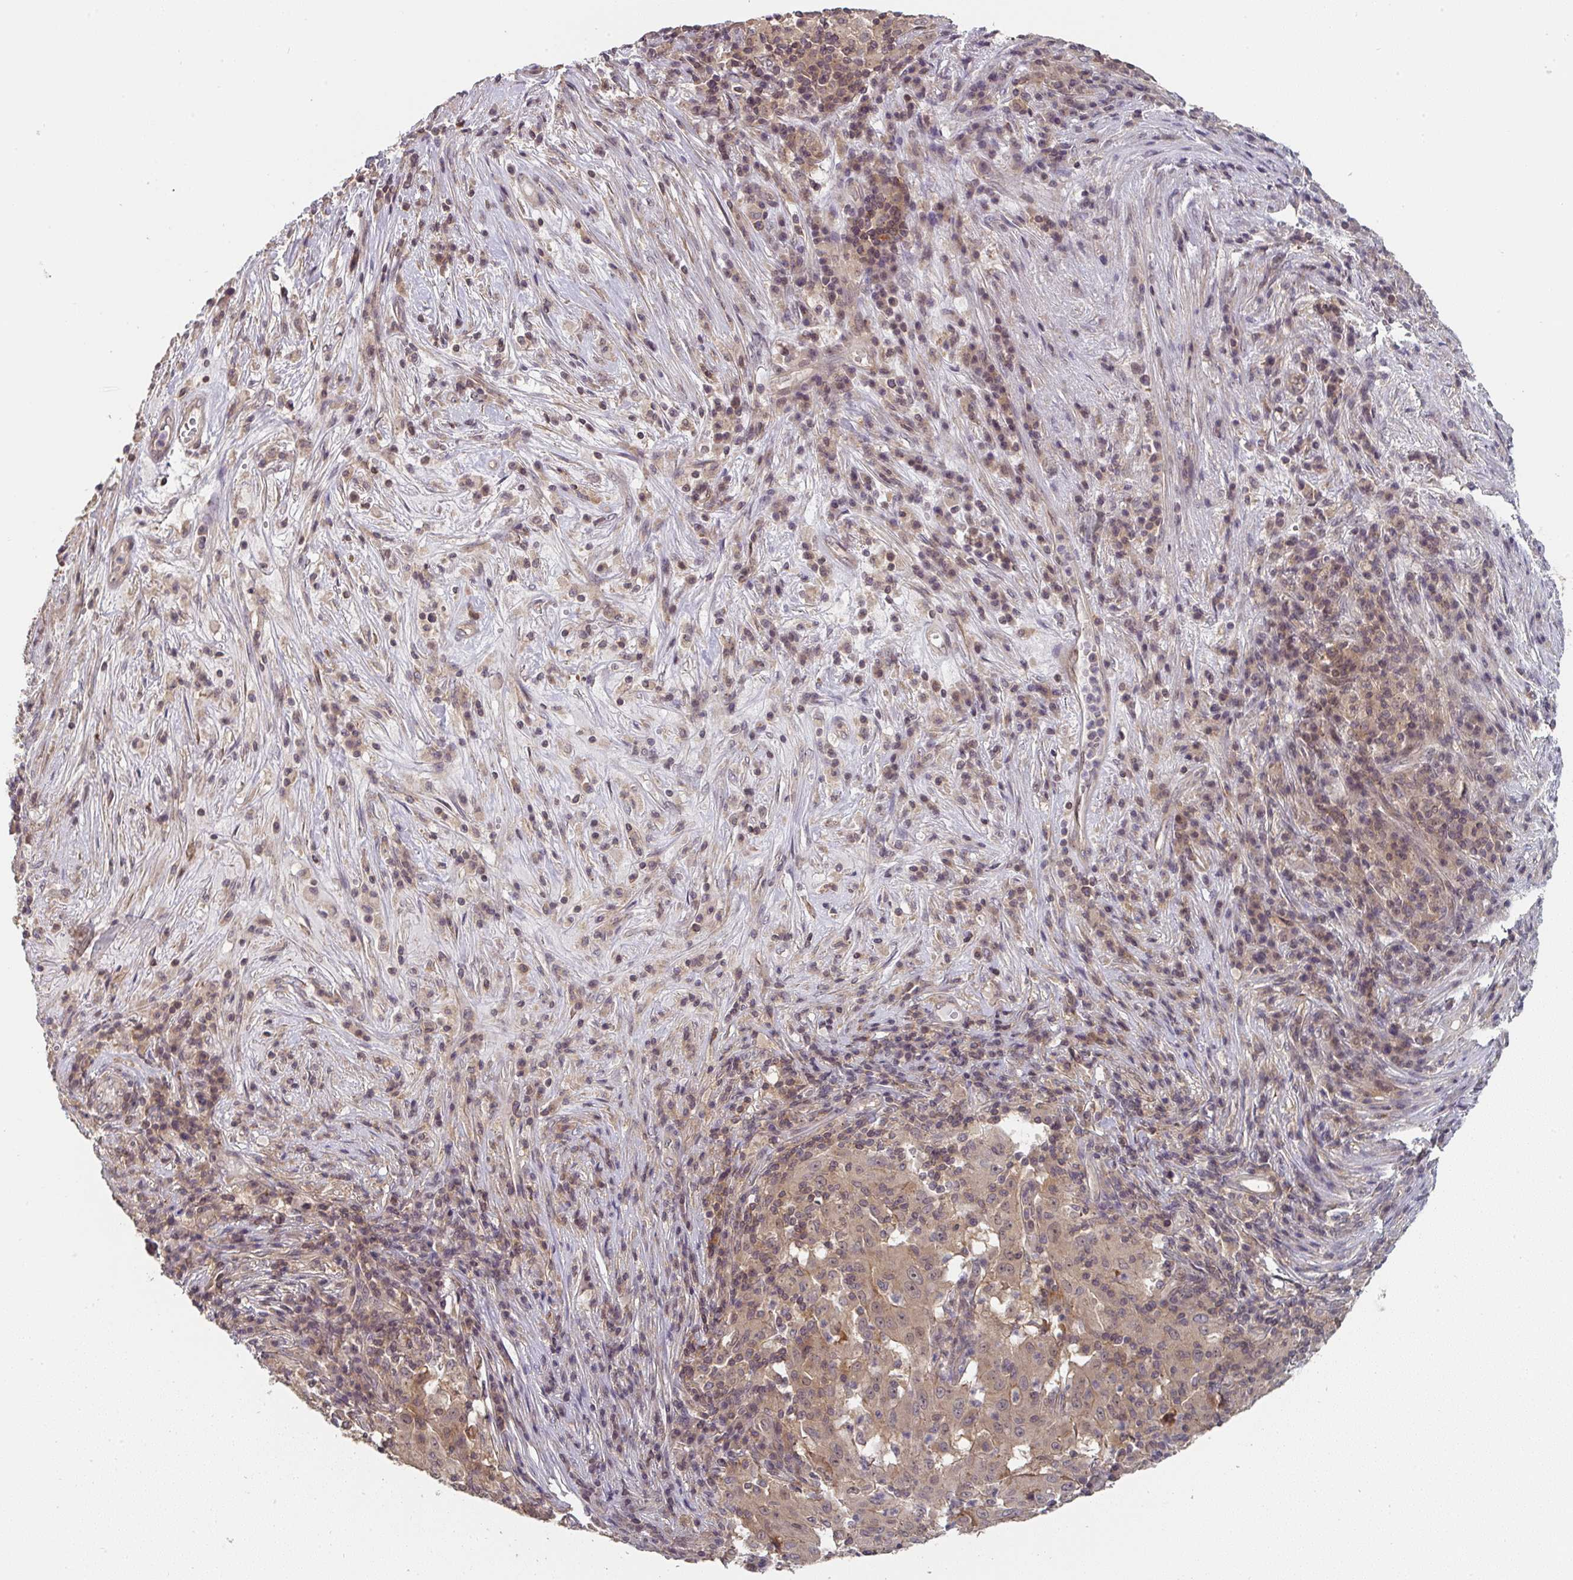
{"staining": {"intensity": "moderate", "quantity": ">75%", "location": "cytoplasmic/membranous"}, "tissue": "pancreatic cancer", "cell_type": "Tumor cells", "image_type": "cancer", "snomed": [{"axis": "morphology", "description": "Adenocarcinoma, NOS"}, {"axis": "topography", "description": "Pancreas"}], "caption": "About >75% of tumor cells in human adenocarcinoma (pancreatic) display moderate cytoplasmic/membranous protein expression as visualized by brown immunohistochemical staining.", "gene": "RANGRF", "patient": {"sex": "male", "age": 63}}